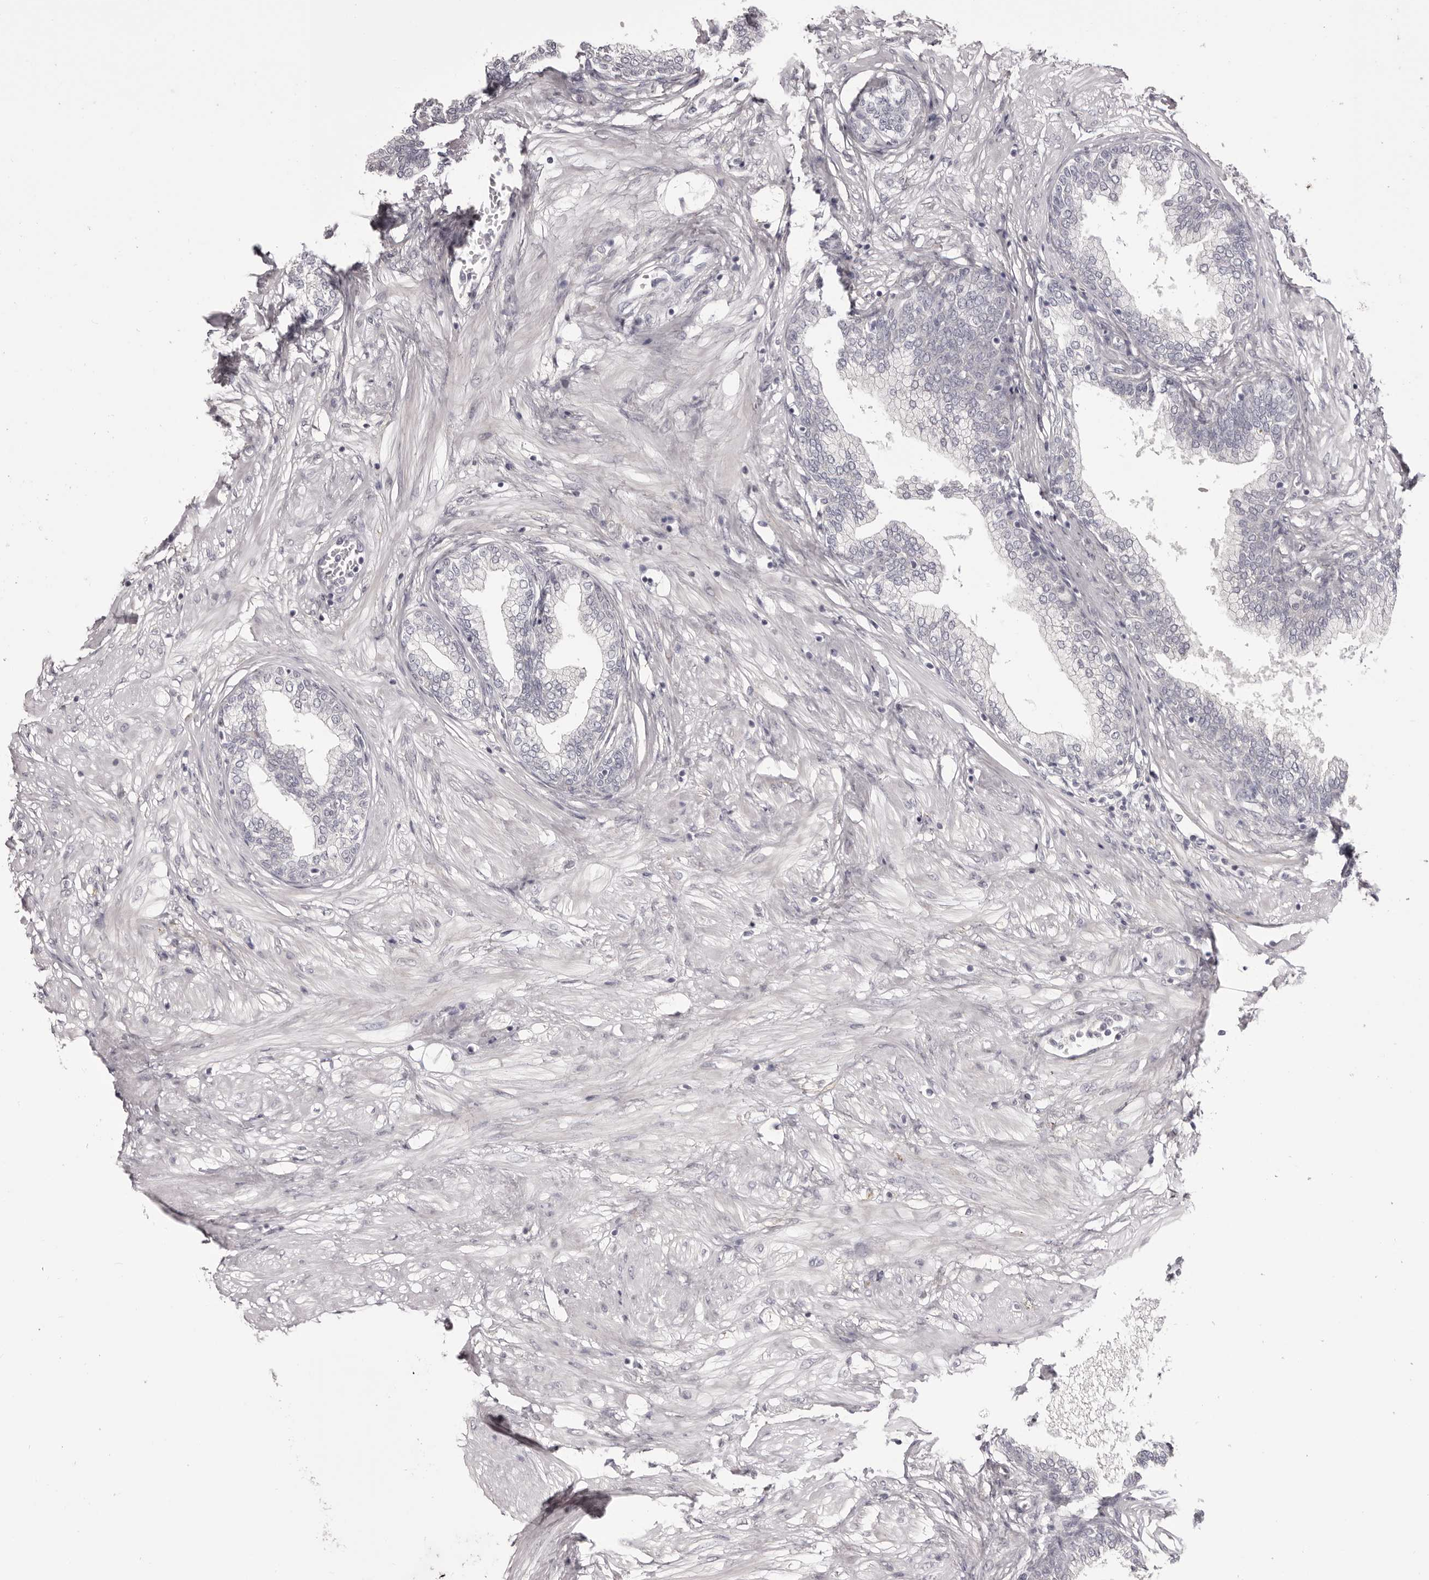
{"staining": {"intensity": "moderate", "quantity": "<25%", "location": "cytoplasmic/membranous"}, "tissue": "prostate", "cell_type": "Glandular cells", "image_type": "normal", "snomed": [{"axis": "morphology", "description": "Normal tissue, NOS"}, {"axis": "morphology", "description": "Urothelial carcinoma, Low grade"}, {"axis": "topography", "description": "Urinary bladder"}, {"axis": "topography", "description": "Prostate"}], "caption": "Immunohistochemical staining of normal prostate exhibits low levels of moderate cytoplasmic/membranous positivity in approximately <25% of glandular cells.", "gene": "OTUD3", "patient": {"sex": "male", "age": 60}}